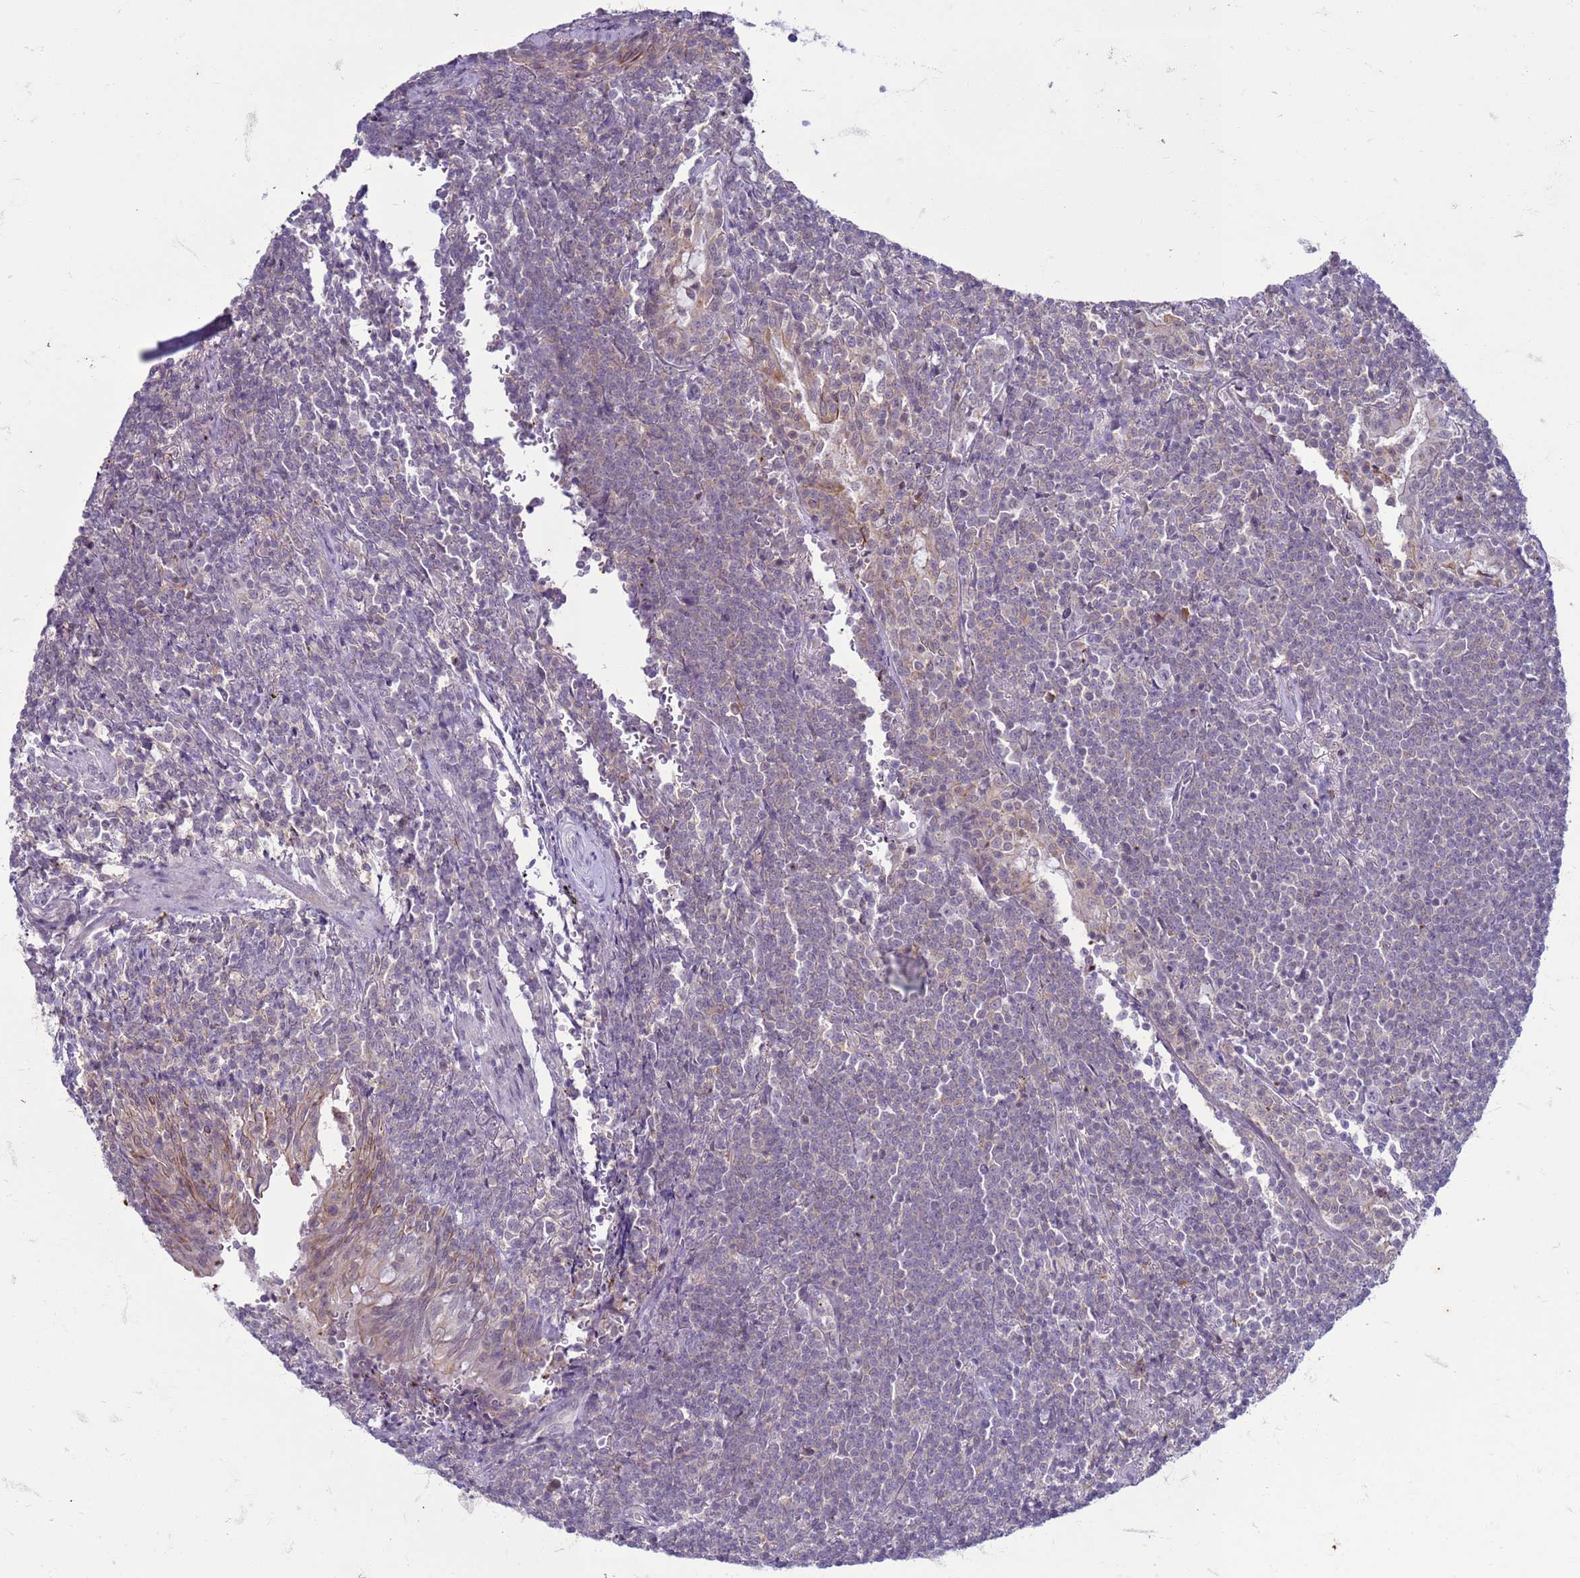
{"staining": {"intensity": "negative", "quantity": "none", "location": "none"}, "tissue": "lymphoma", "cell_type": "Tumor cells", "image_type": "cancer", "snomed": [{"axis": "morphology", "description": "Malignant lymphoma, non-Hodgkin's type, Low grade"}, {"axis": "topography", "description": "Lung"}], "caption": "This is an IHC photomicrograph of human lymphoma. There is no expression in tumor cells.", "gene": "SLC15A3", "patient": {"sex": "female", "age": 71}}